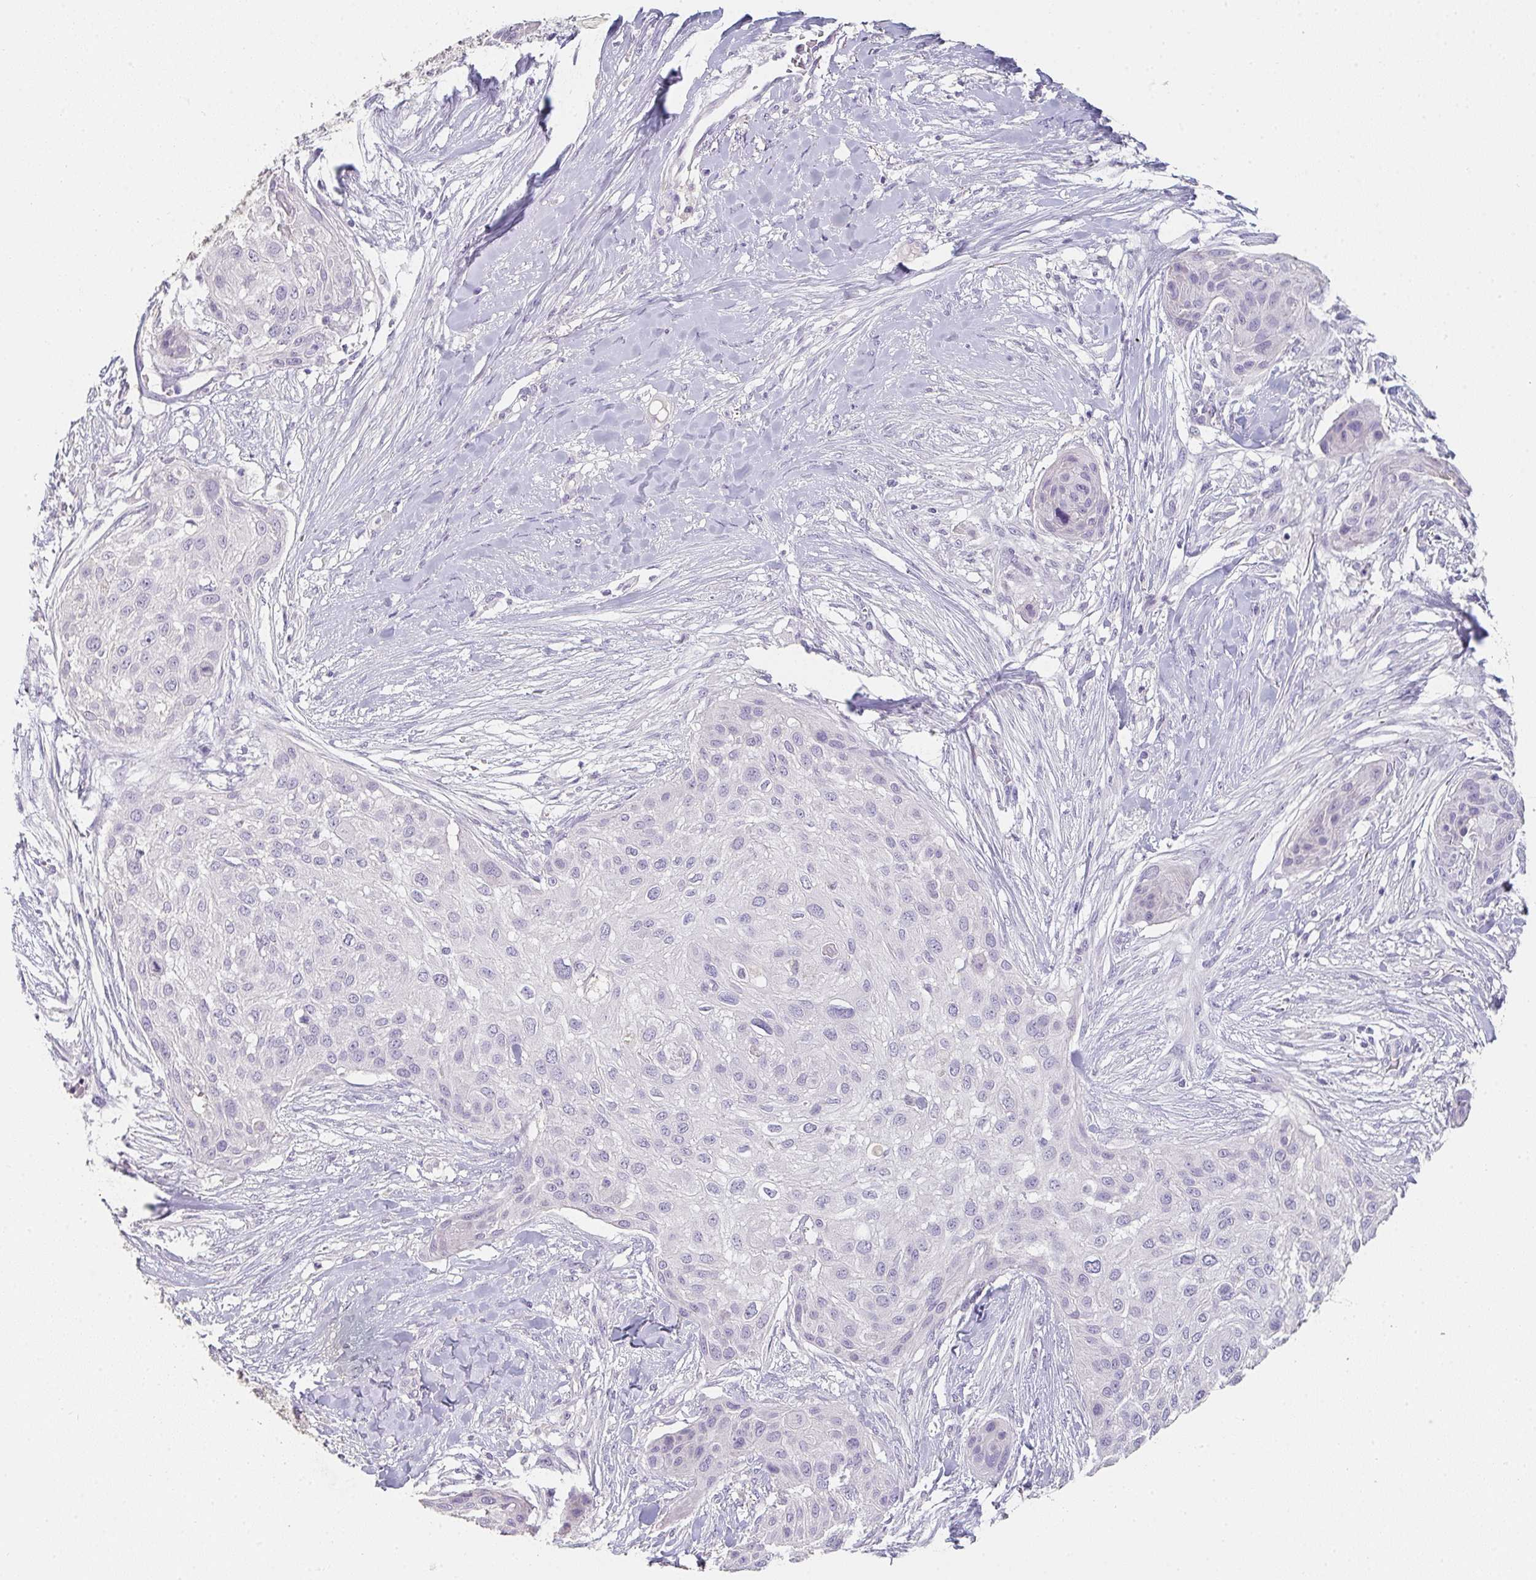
{"staining": {"intensity": "negative", "quantity": "none", "location": "none"}, "tissue": "skin cancer", "cell_type": "Tumor cells", "image_type": "cancer", "snomed": [{"axis": "morphology", "description": "Squamous cell carcinoma, NOS"}, {"axis": "topography", "description": "Skin"}], "caption": "Immunohistochemistry of skin squamous cell carcinoma reveals no expression in tumor cells.", "gene": "C1QTNF8", "patient": {"sex": "female", "age": 87}}